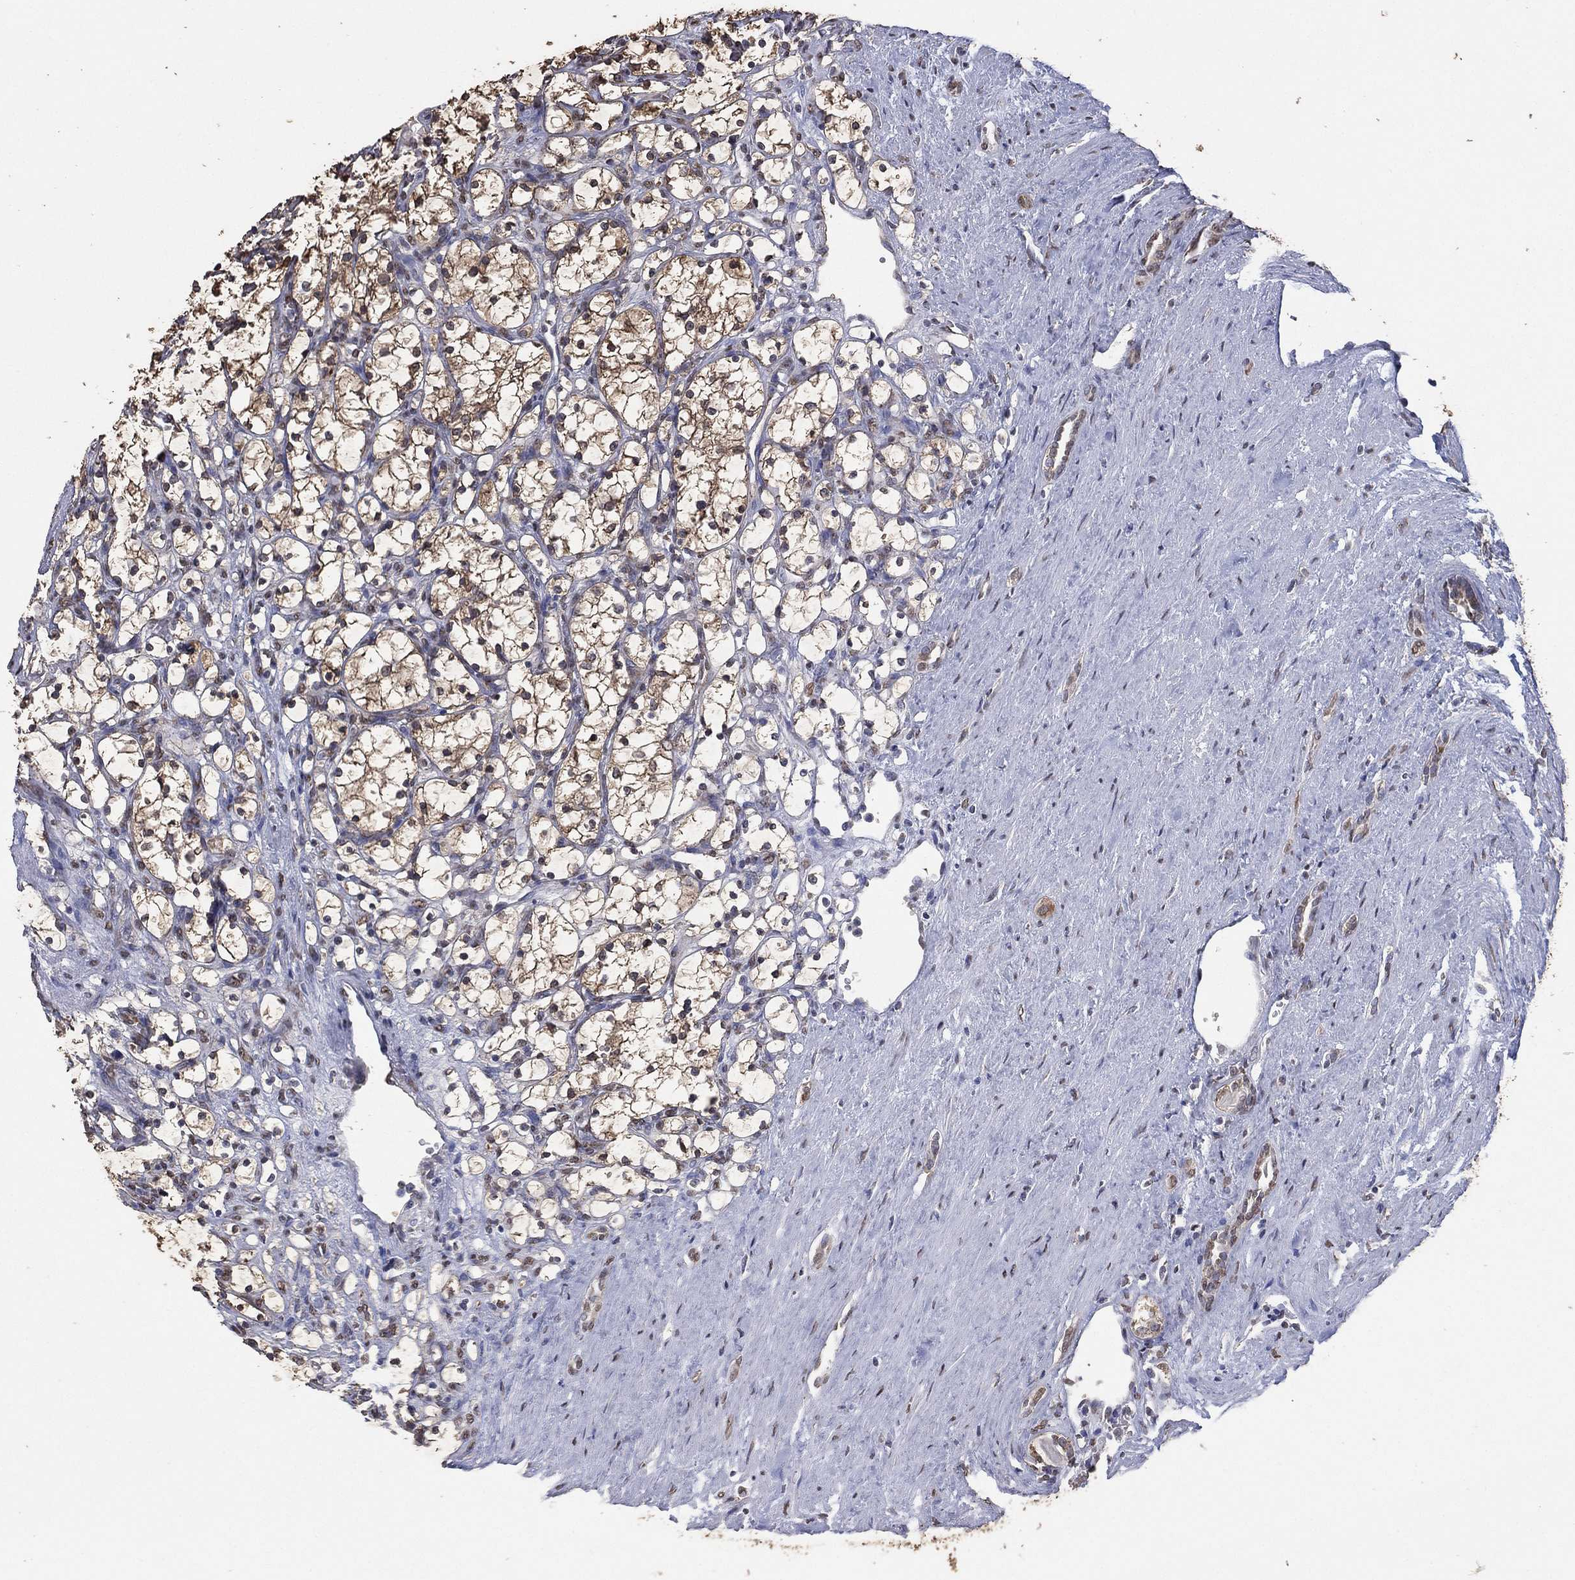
{"staining": {"intensity": "moderate", "quantity": "25%-75%", "location": "cytoplasmic/membranous"}, "tissue": "renal cancer", "cell_type": "Tumor cells", "image_type": "cancer", "snomed": [{"axis": "morphology", "description": "Adenocarcinoma, NOS"}, {"axis": "topography", "description": "Kidney"}], "caption": "Moderate cytoplasmic/membranous protein expression is present in about 25%-75% of tumor cells in renal cancer.", "gene": "ALDH7A1", "patient": {"sex": "female", "age": 69}}